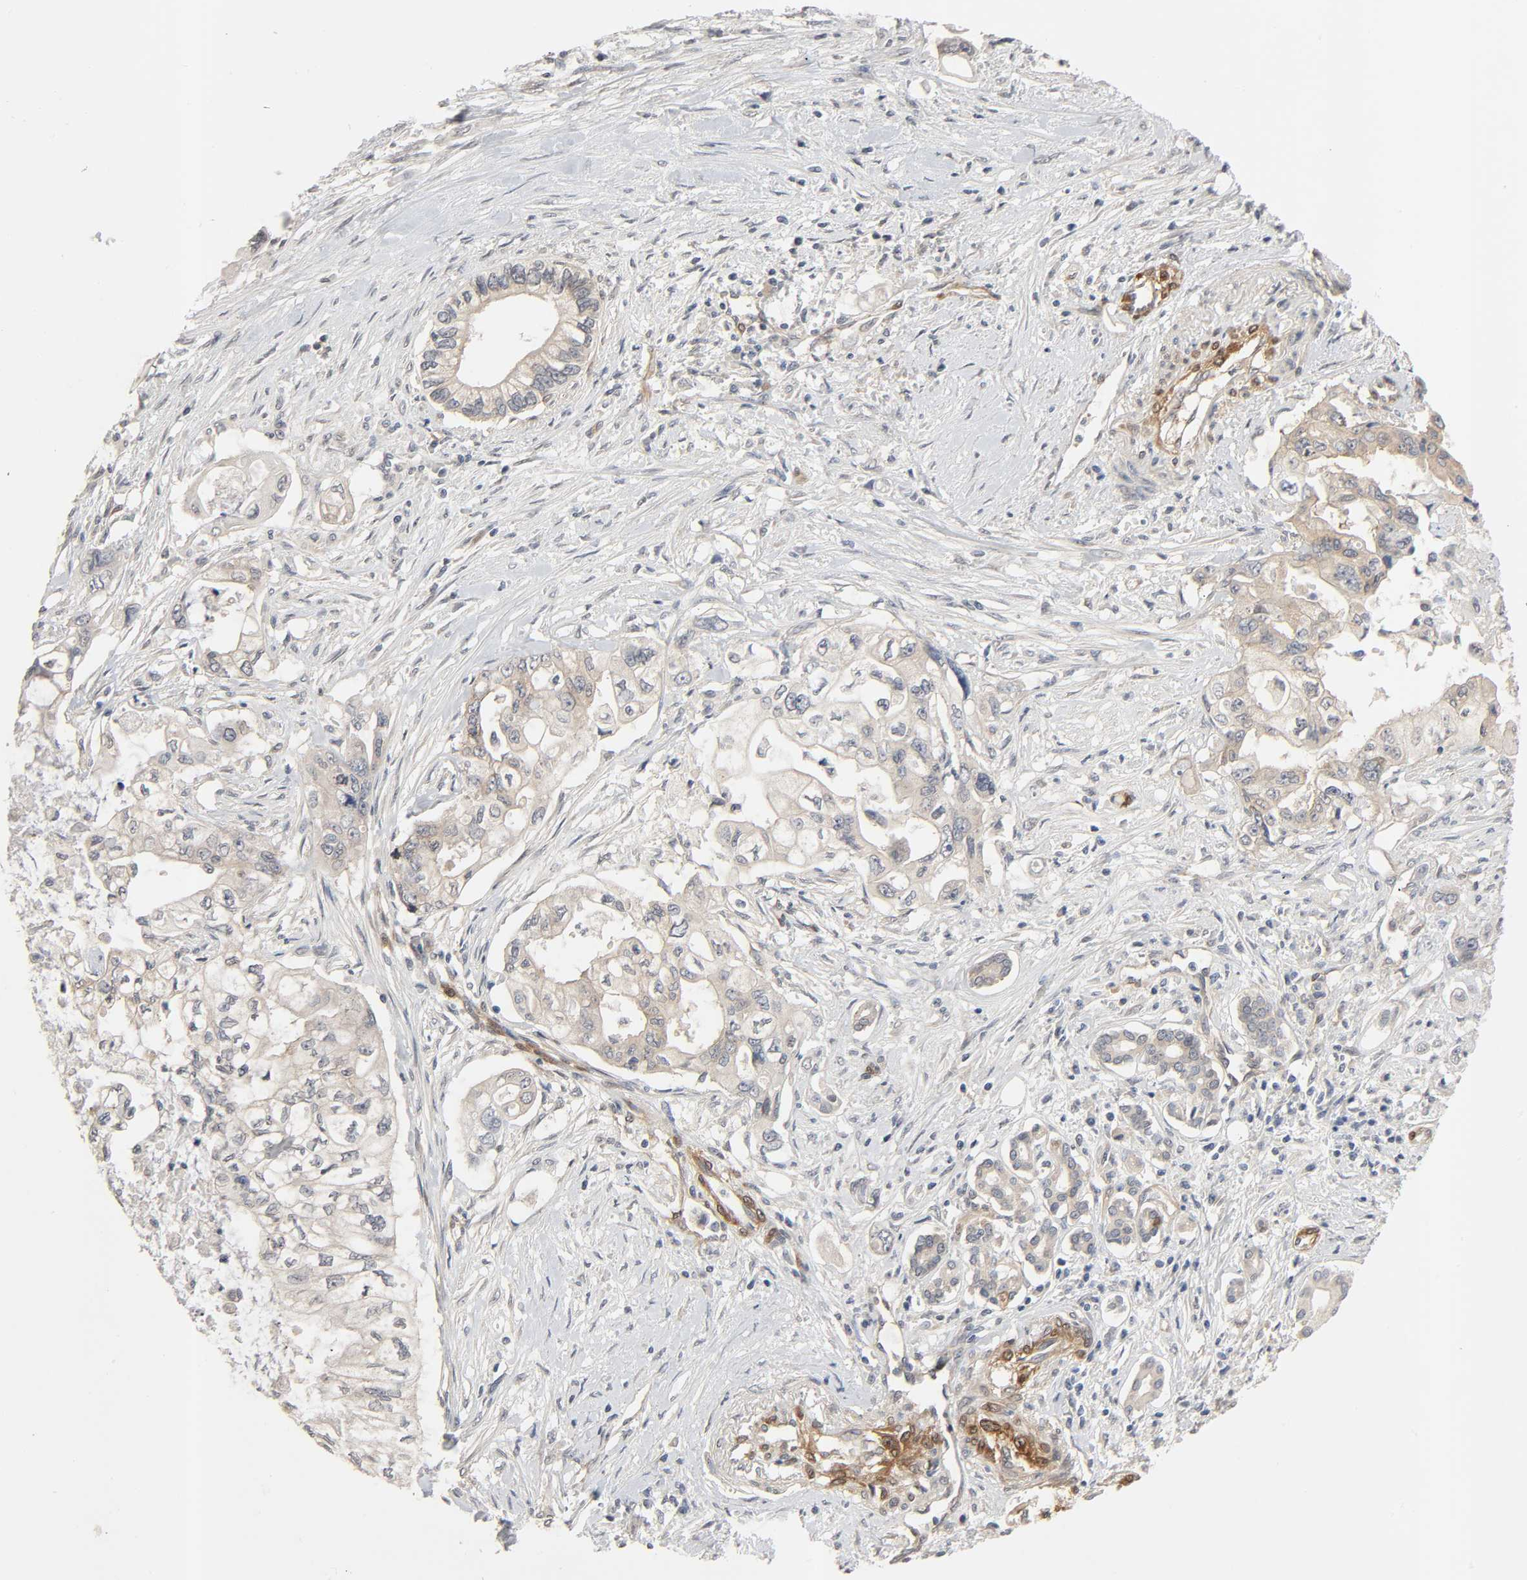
{"staining": {"intensity": "weak", "quantity": "25%-75%", "location": "cytoplasmic/membranous"}, "tissue": "pancreatic cancer", "cell_type": "Tumor cells", "image_type": "cancer", "snomed": [{"axis": "morphology", "description": "Normal tissue, NOS"}, {"axis": "topography", "description": "Pancreas"}], "caption": "This image demonstrates immunohistochemistry staining of human pancreatic cancer, with low weak cytoplasmic/membranous positivity in about 25%-75% of tumor cells.", "gene": "PTK2", "patient": {"sex": "male", "age": 42}}